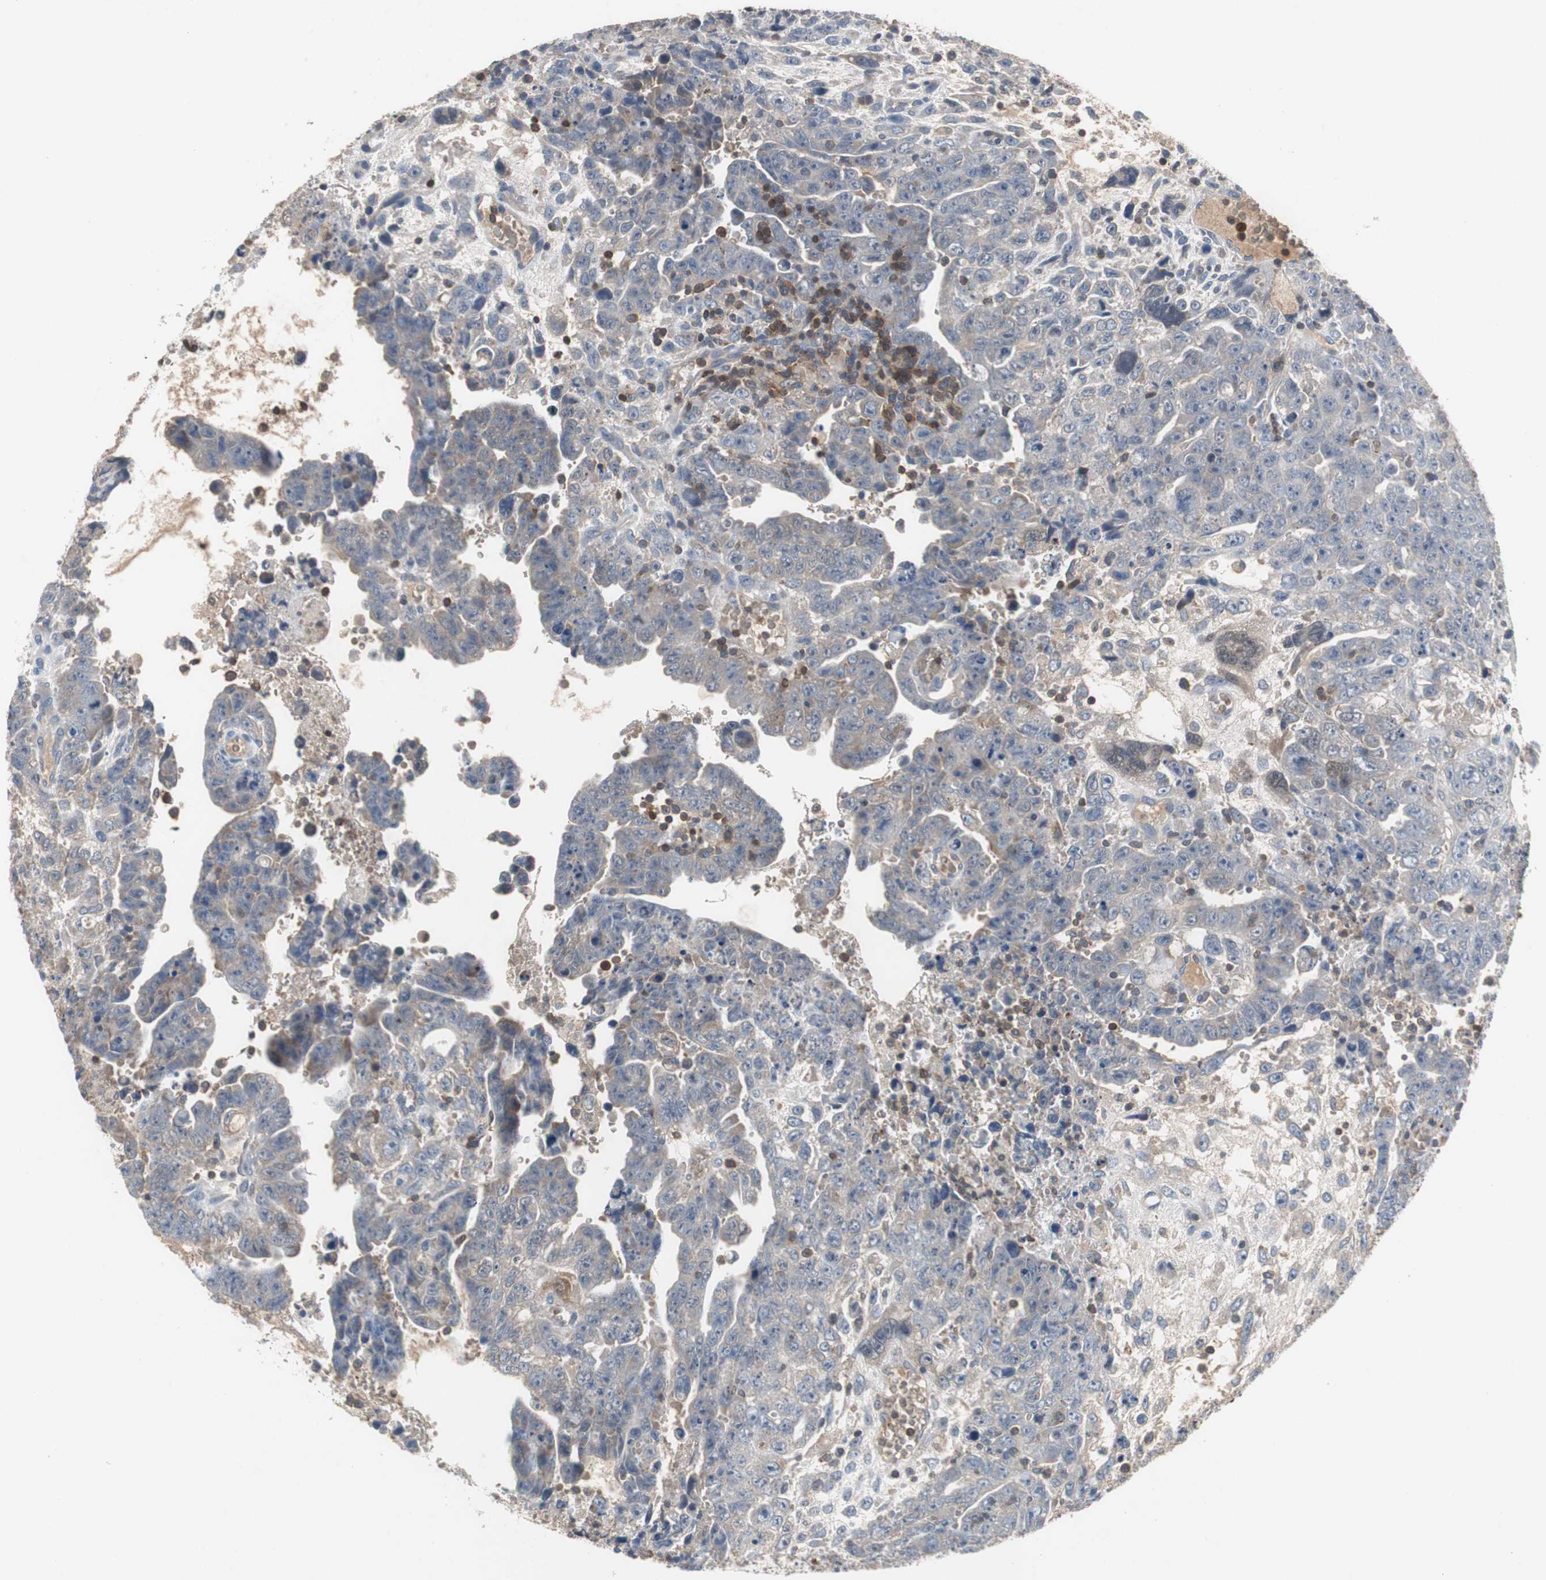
{"staining": {"intensity": "weak", "quantity": "<25%", "location": "cytoplasmic/membranous"}, "tissue": "testis cancer", "cell_type": "Tumor cells", "image_type": "cancer", "snomed": [{"axis": "morphology", "description": "Carcinoma, Embryonal, NOS"}, {"axis": "topography", "description": "Testis"}], "caption": "DAB (3,3'-diaminobenzidine) immunohistochemical staining of testis cancer reveals no significant positivity in tumor cells.", "gene": "CALB2", "patient": {"sex": "male", "age": 28}}